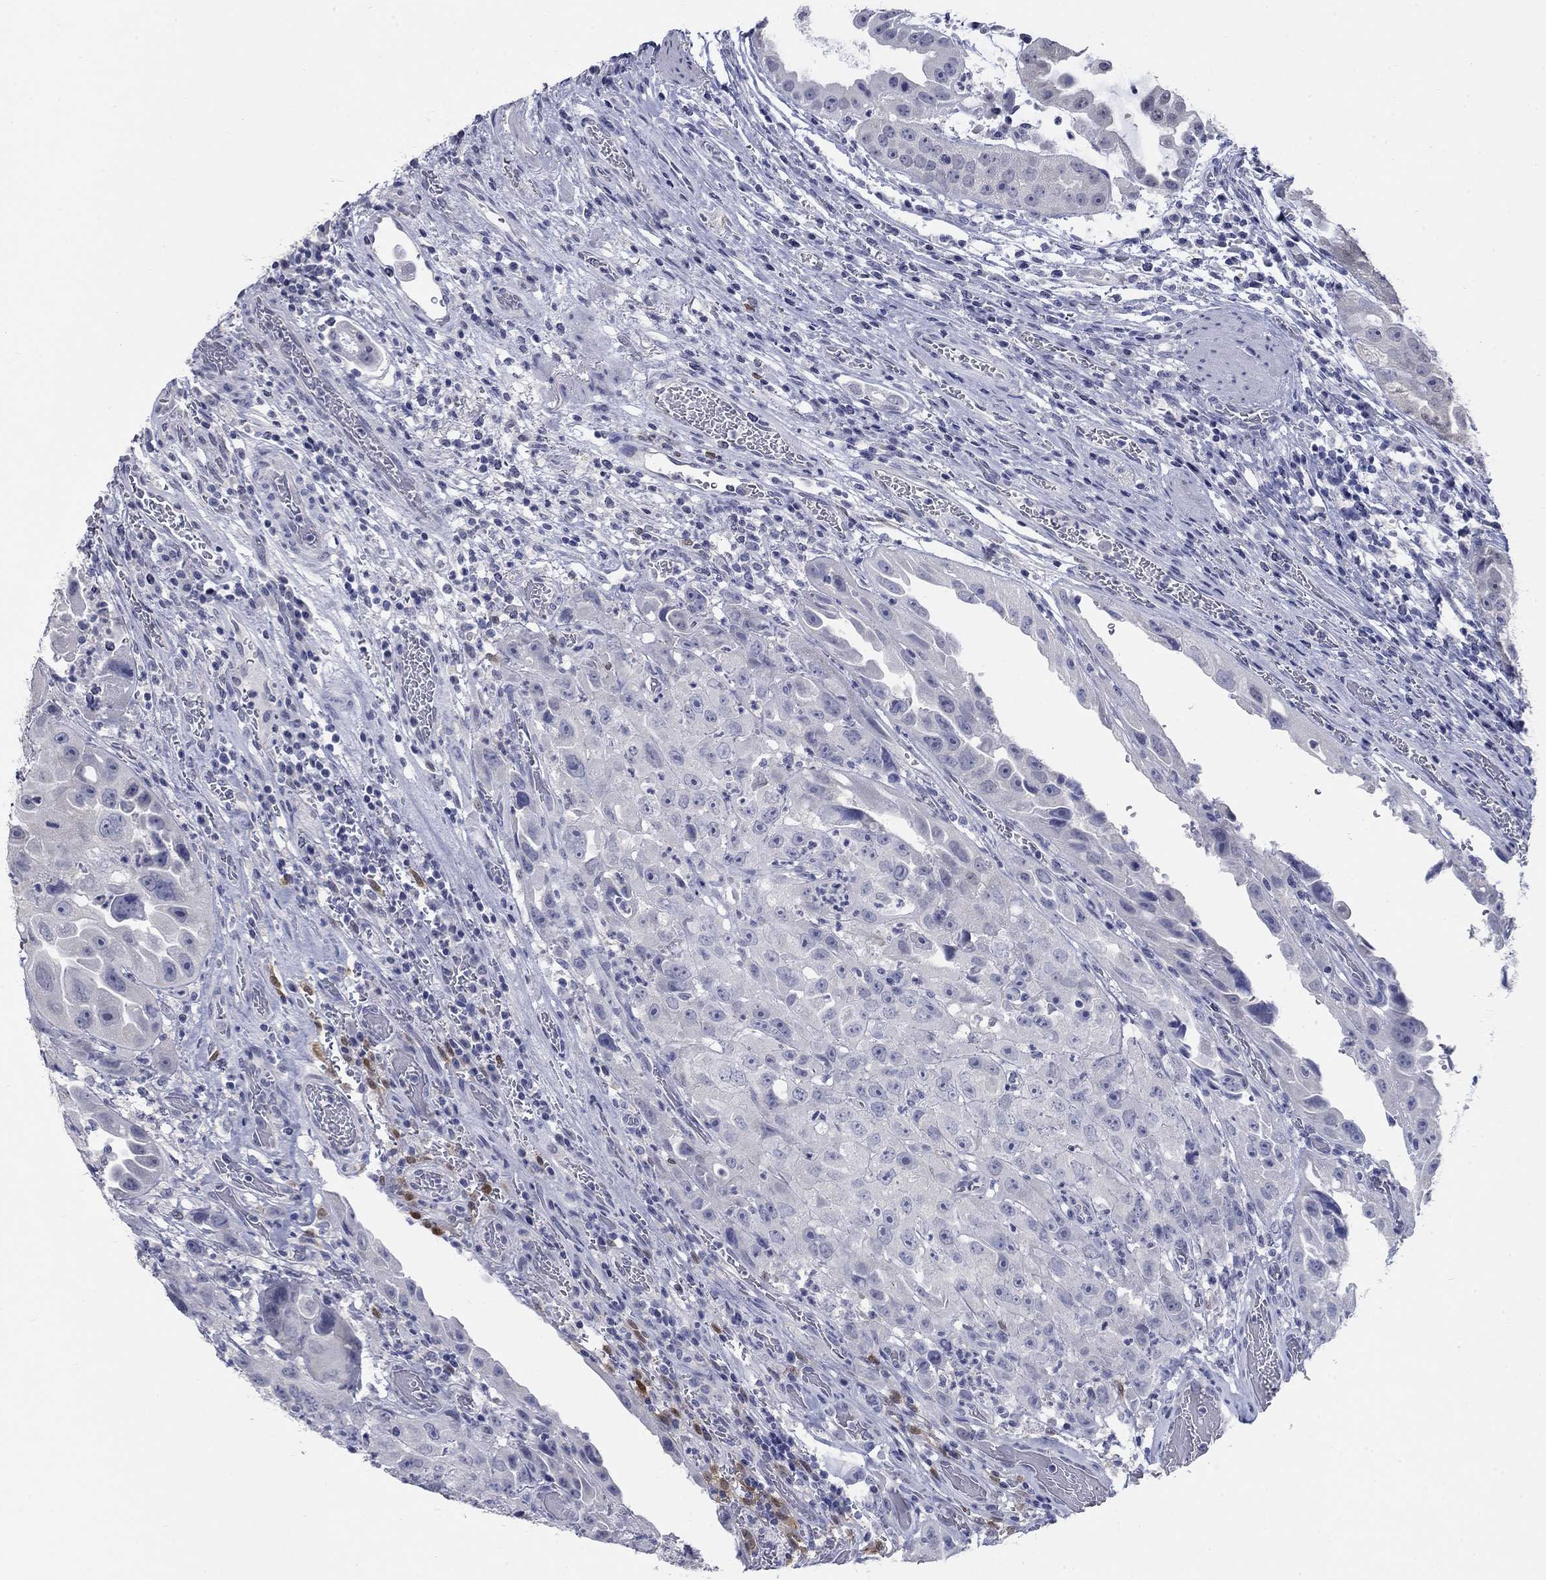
{"staining": {"intensity": "negative", "quantity": "none", "location": "none"}, "tissue": "urothelial cancer", "cell_type": "Tumor cells", "image_type": "cancer", "snomed": [{"axis": "morphology", "description": "Urothelial carcinoma, High grade"}, {"axis": "topography", "description": "Urinary bladder"}], "caption": "This is a photomicrograph of immunohistochemistry (IHC) staining of high-grade urothelial carcinoma, which shows no positivity in tumor cells.", "gene": "ATP6V1G2", "patient": {"sex": "female", "age": 41}}